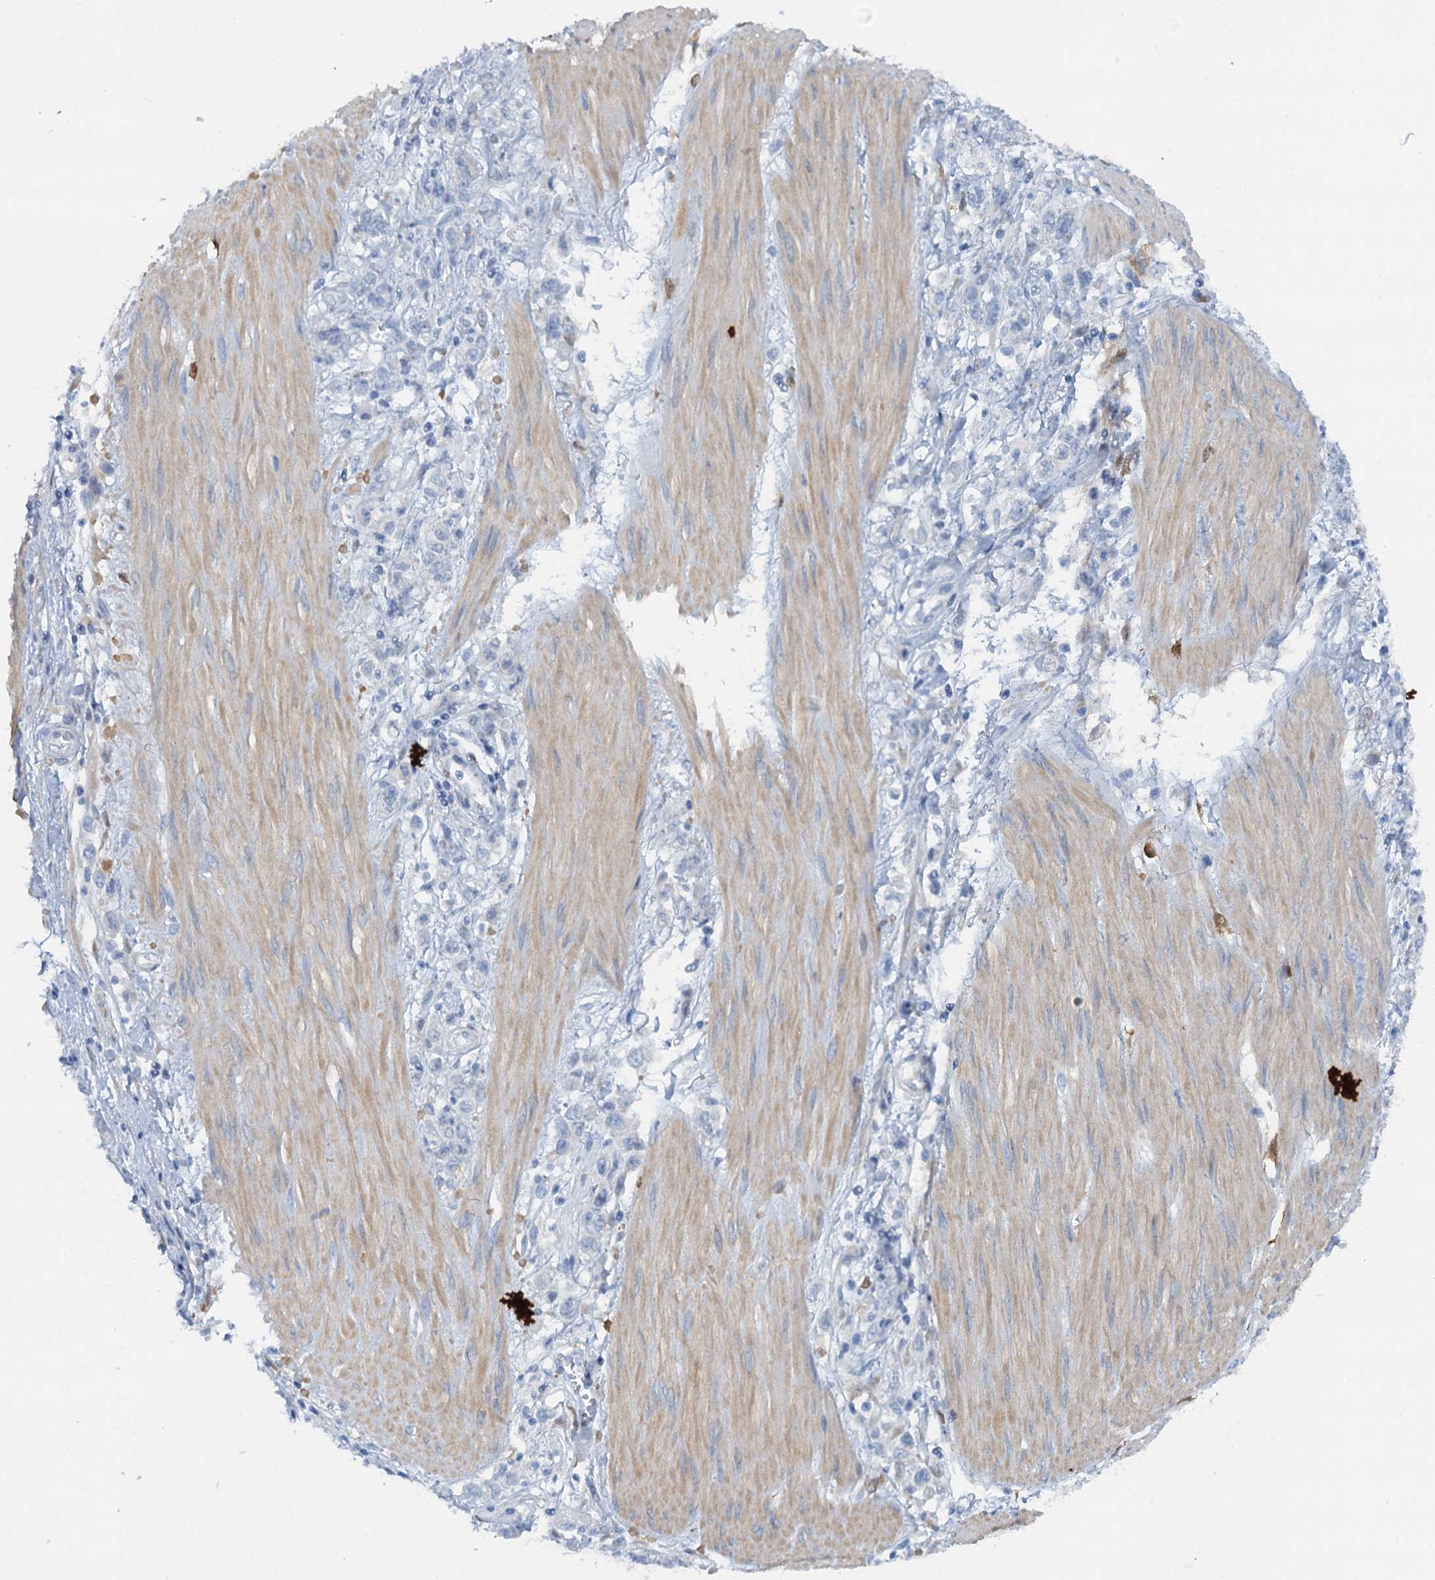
{"staining": {"intensity": "negative", "quantity": "none", "location": "none"}, "tissue": "stomach cancer", "cell_type": "Tumor cells", "image_type": "cancer", "snomed": [{"axis": "morphology", "description": "Adenocarcinoma, NOS"}, {"axis": "topography", "description": "Stomach"}], "caption": "Immunohistochemistry (IHC) of stomach cancer (adenocarcinoma) displays no positivity in tumor cells.", "gene": "POGLUT3", "patient": {"sex": "female", "age": 76}}